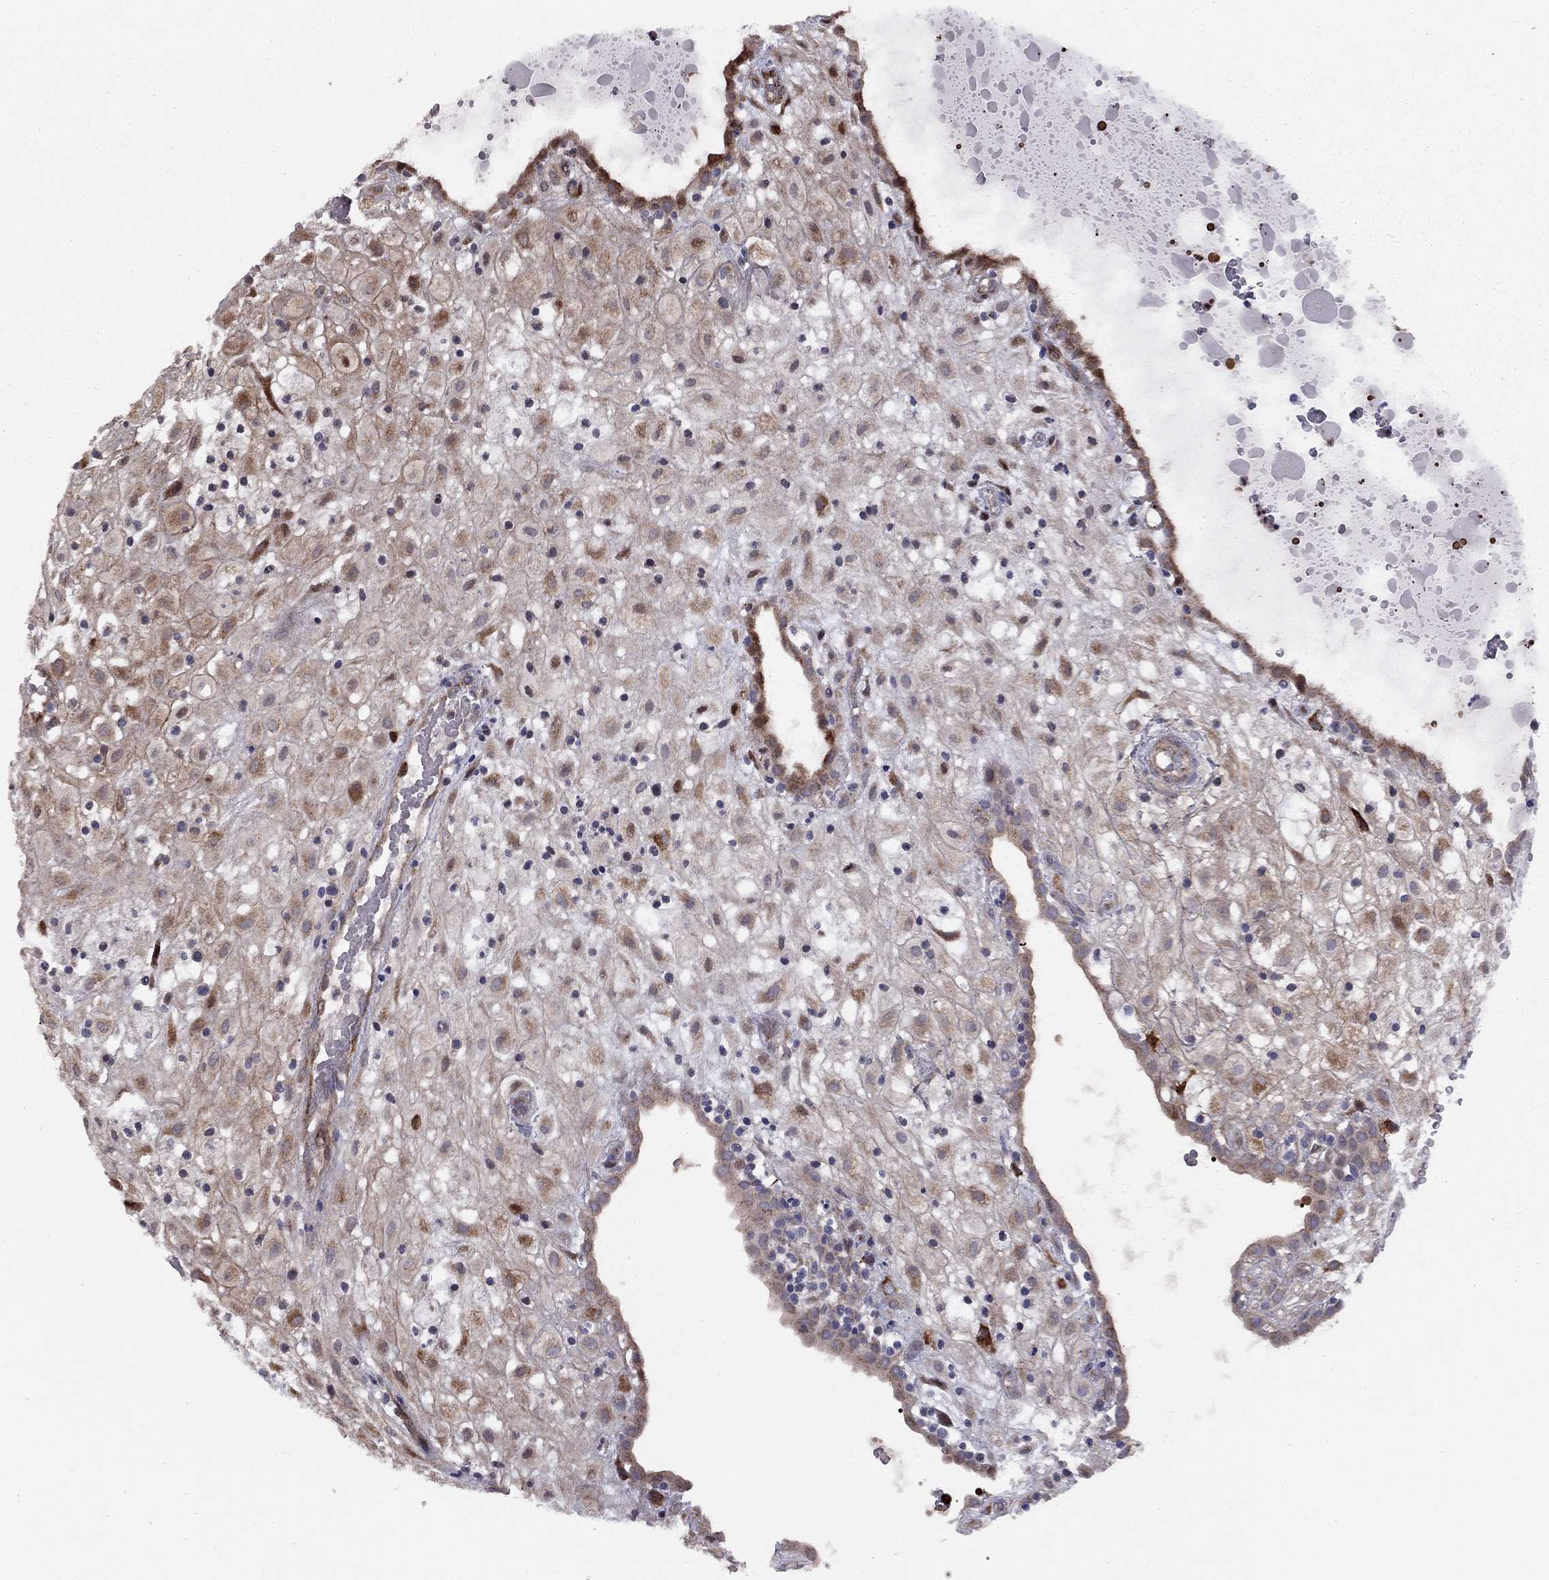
{"staining": {"intensity": "moderate", "quantity": ">75%", "location": "cytoplasmic/membranous"}, "tissue": "placenta", "cell_type": "Decidual cells", "image_type": "normal", "snomed": [{"axis": "morphology", "description": "Normal tissue, NOS"}, {"axis": "topography", "description": "Placenta"}], "caption": "Immunohistochemistry staining of unremarkable placenta, which shows medium levels of moderate cytoplasmic/membranous expression in about >75% of decidual cells indicating moderate cytoplasmic/membranous protein positivity. The staining was performed using DAB (3,3'-diaminobenzidine) (brown) for protein detection and nuclei were counterstained in hematoxylin (blue).", "gene": "DUSP7", "patient": {"sex": "female", "age": 24}}